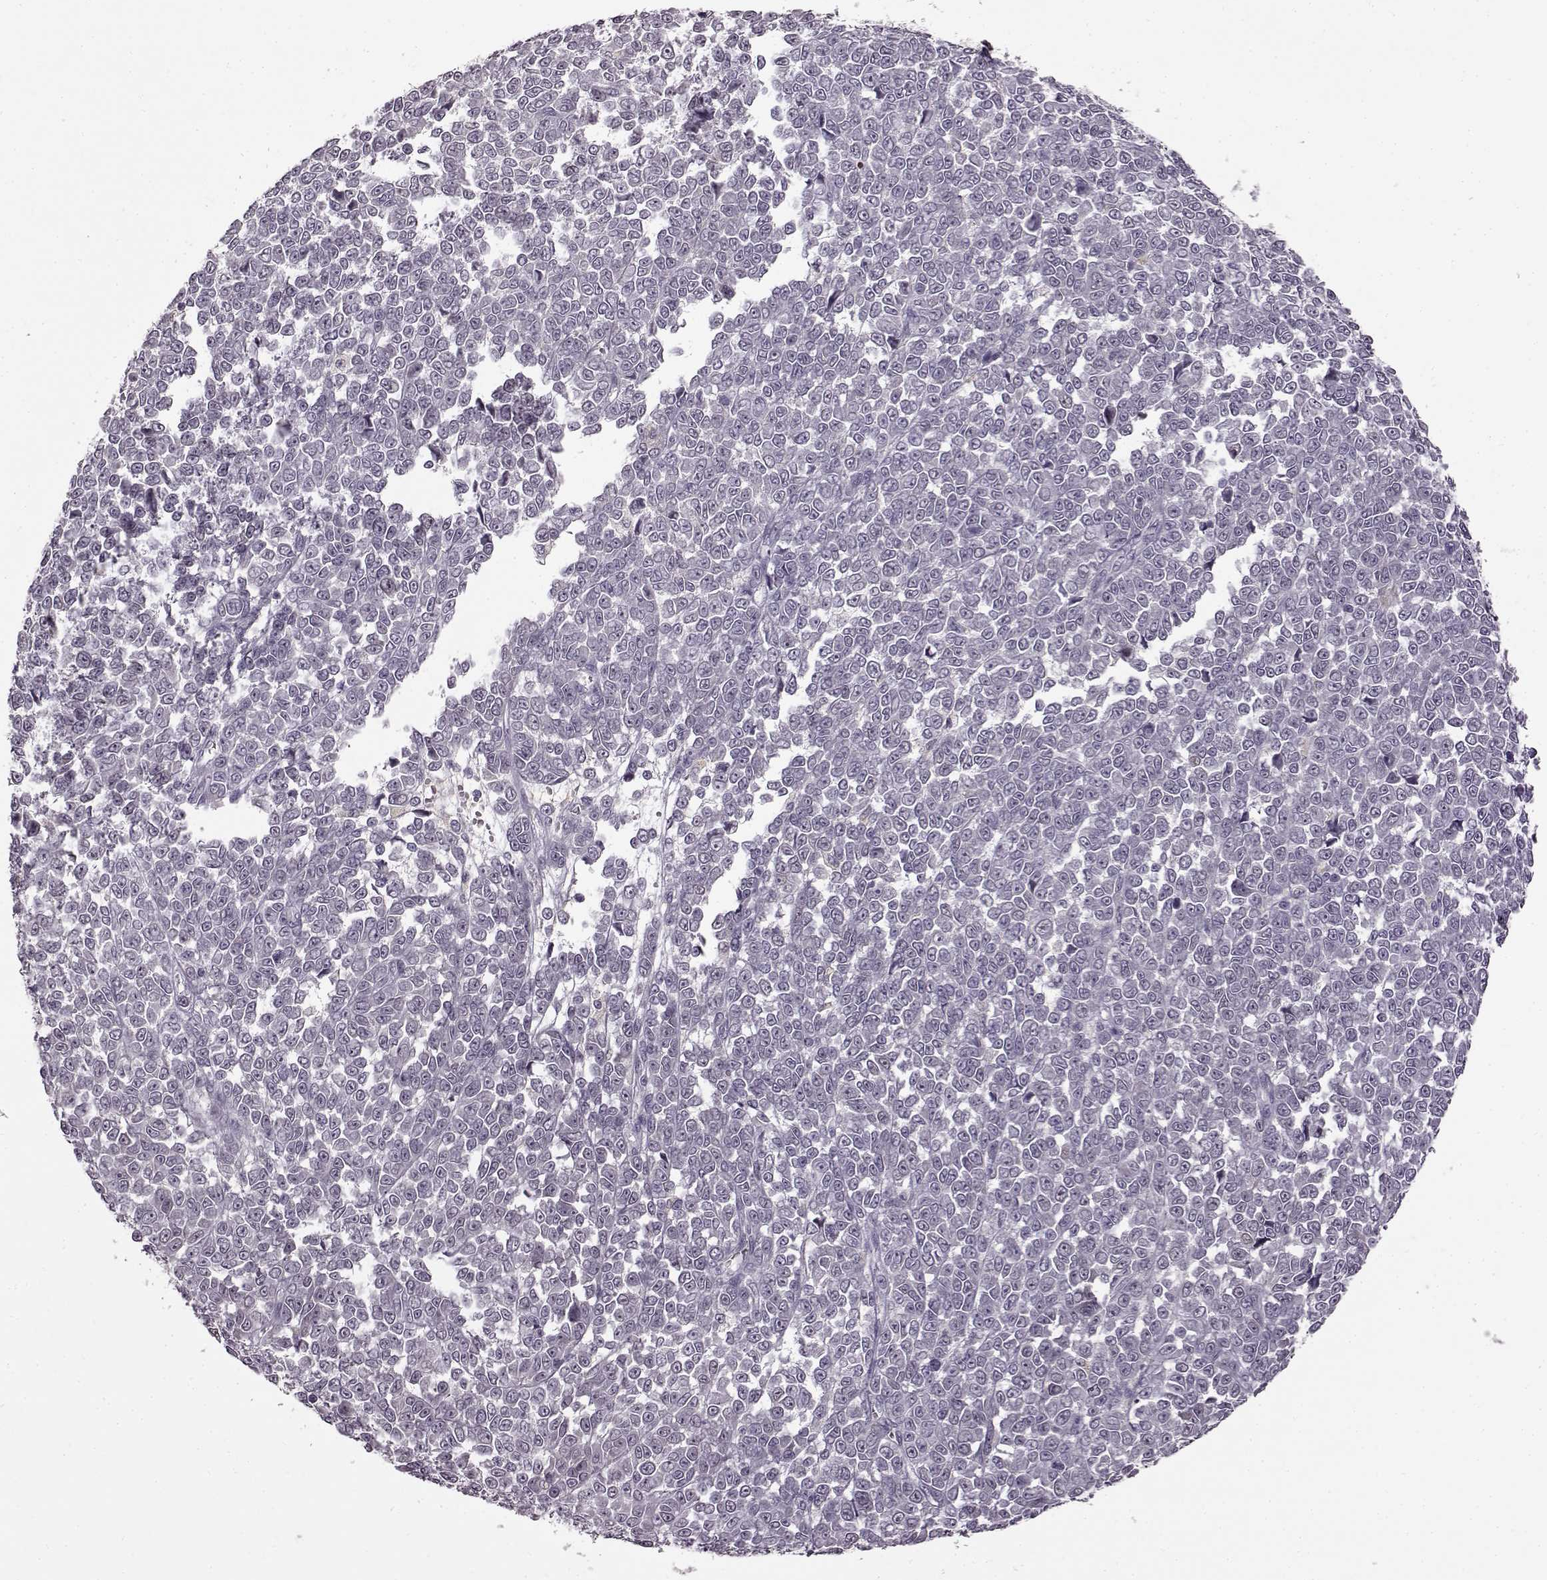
{"staining": {"intensity": "negative", "quantity": "none", "location": "none"}, "tissue": "melanoma", "cell_type": "Tumor cells", "image_type": "cancer", "snomed": [{"axis": "morphology", "description": "Malignant melanoma, NOS"}, {"axis": "topography", "description": "Skin"}], "caption": "A high-resolution micrograph shows immunohistochemistry staining of melanoma, which exhibits no significant staining in tumor cells.", "gene": "CNGA3", "patient": {"sex": "female", "age": 95}}